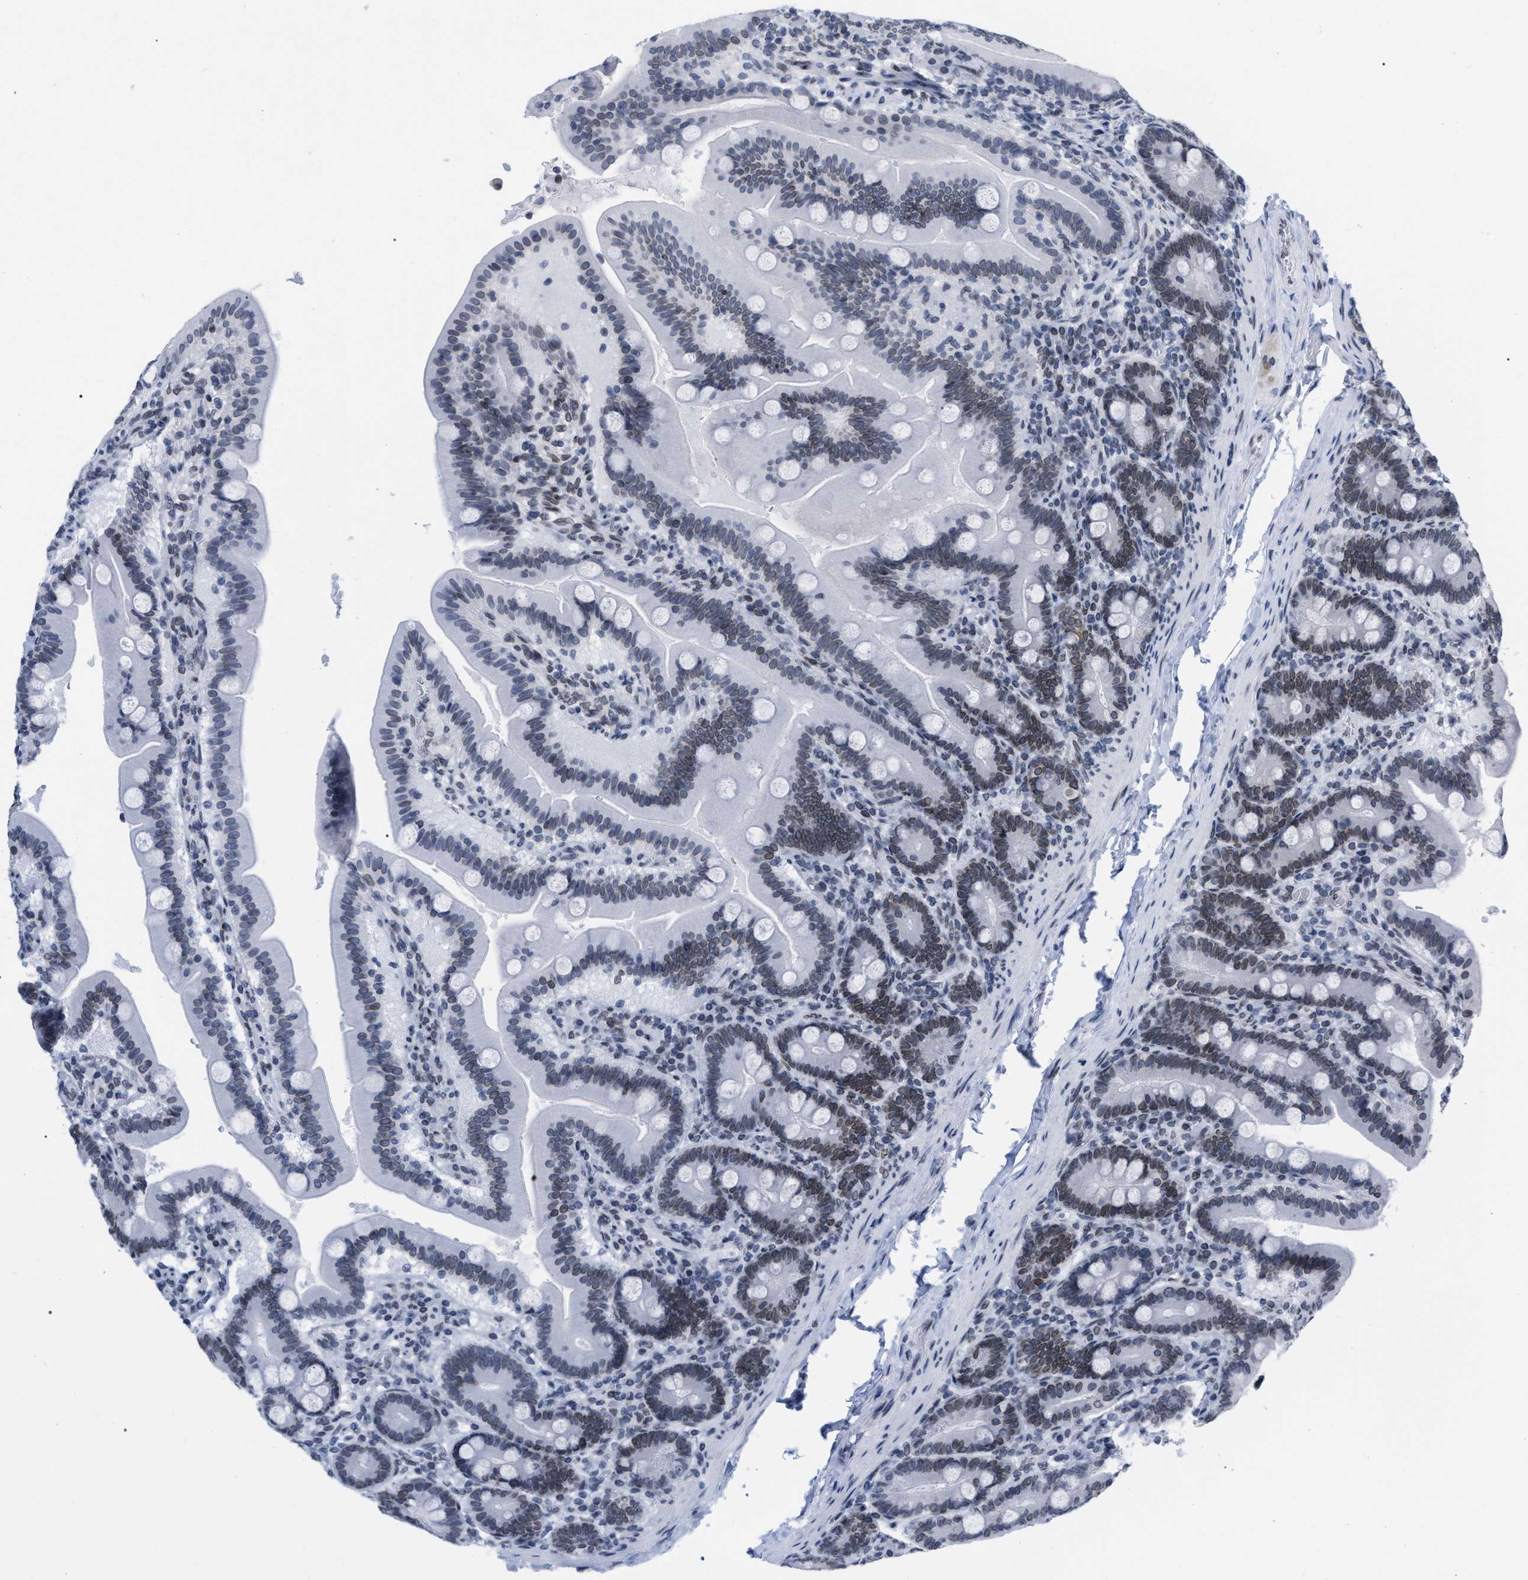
{"staining": {"intensity": "moderate", "quantity": "<25%", "location": "cytoplasmic/membranous,nuclear"}, "tissue": "duodenum", "cell_type": "Glandular cells", "image_type": "normal", "snomed": [{"axis": "morphology", "description": "Normal tissue, NOS"}, {"axis": "topography", "description": "Duodenum"}], "caption": "Brown immunohistochemical staining in normal duodenum reveals moderate cytoplasmic/membranous,nuclear positivity in about <25% of glandular cells. The staining was performed using DAB (3,3'-diaminobenzidine) to visualize the protein expression in brown, while the nuclei were stained in blue with hematoxylin (Magnification: 20x).", "gene": "TPR", "patient": {"sex": "male", "age": 54}}